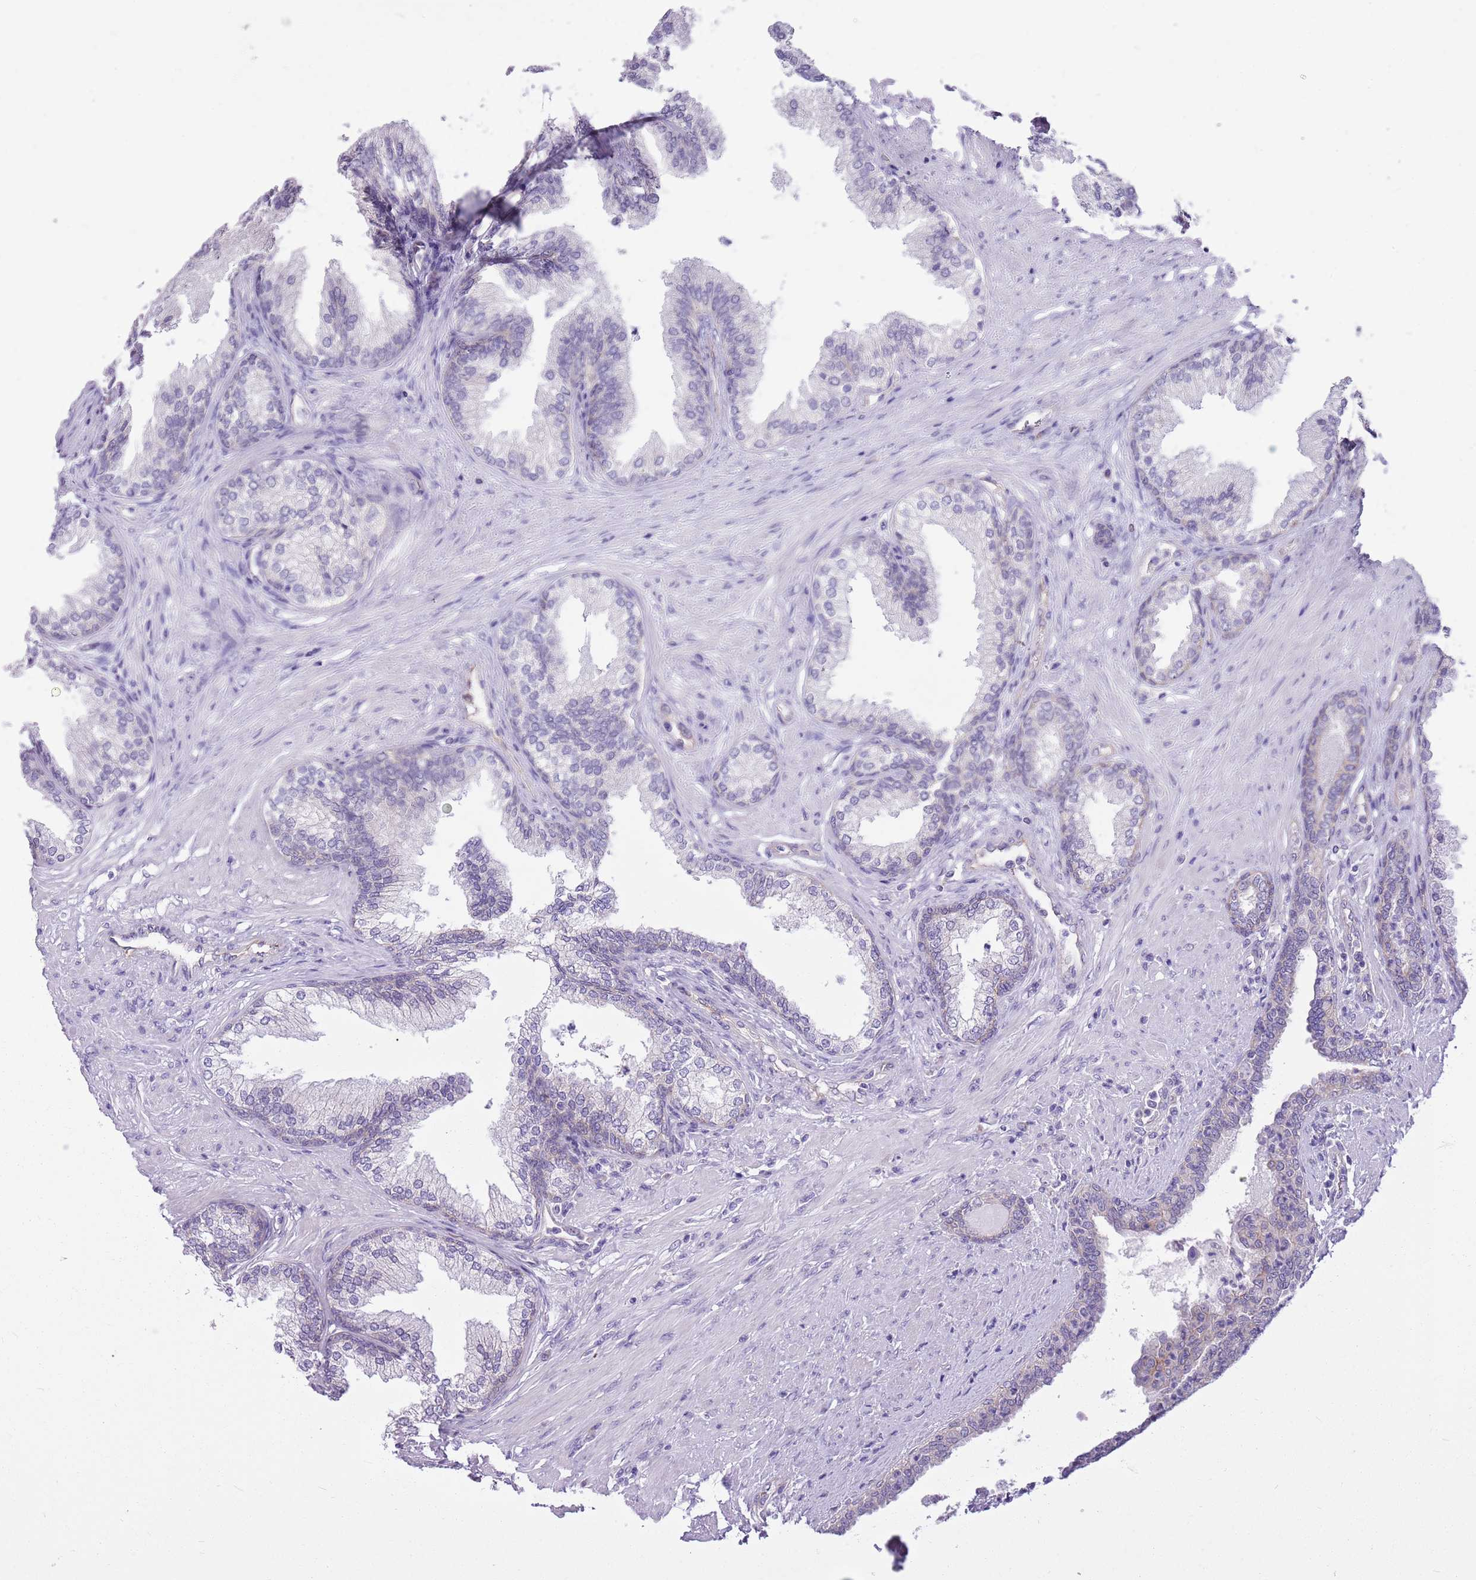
{"staining": {"intensity": "weak", "quantity": "25%-75%", "location": "cytoplasmic/membranous"}, "tissue": "prostate", "cell_type": "Glandular cells", "image_type": "normal", "snomed": [{"axis": "morphology", "description": "Normal tissue, NOS"}, {"axis": "topography", "description": "Prostate"}], "caption": "Protein expression analysis of benign prostate displays weak cytoplasmic/membranous expression in approximately 25%-75% of glandular cells.", "gene": "PARP8", "patient": {"sex": "male", "age": 76}}